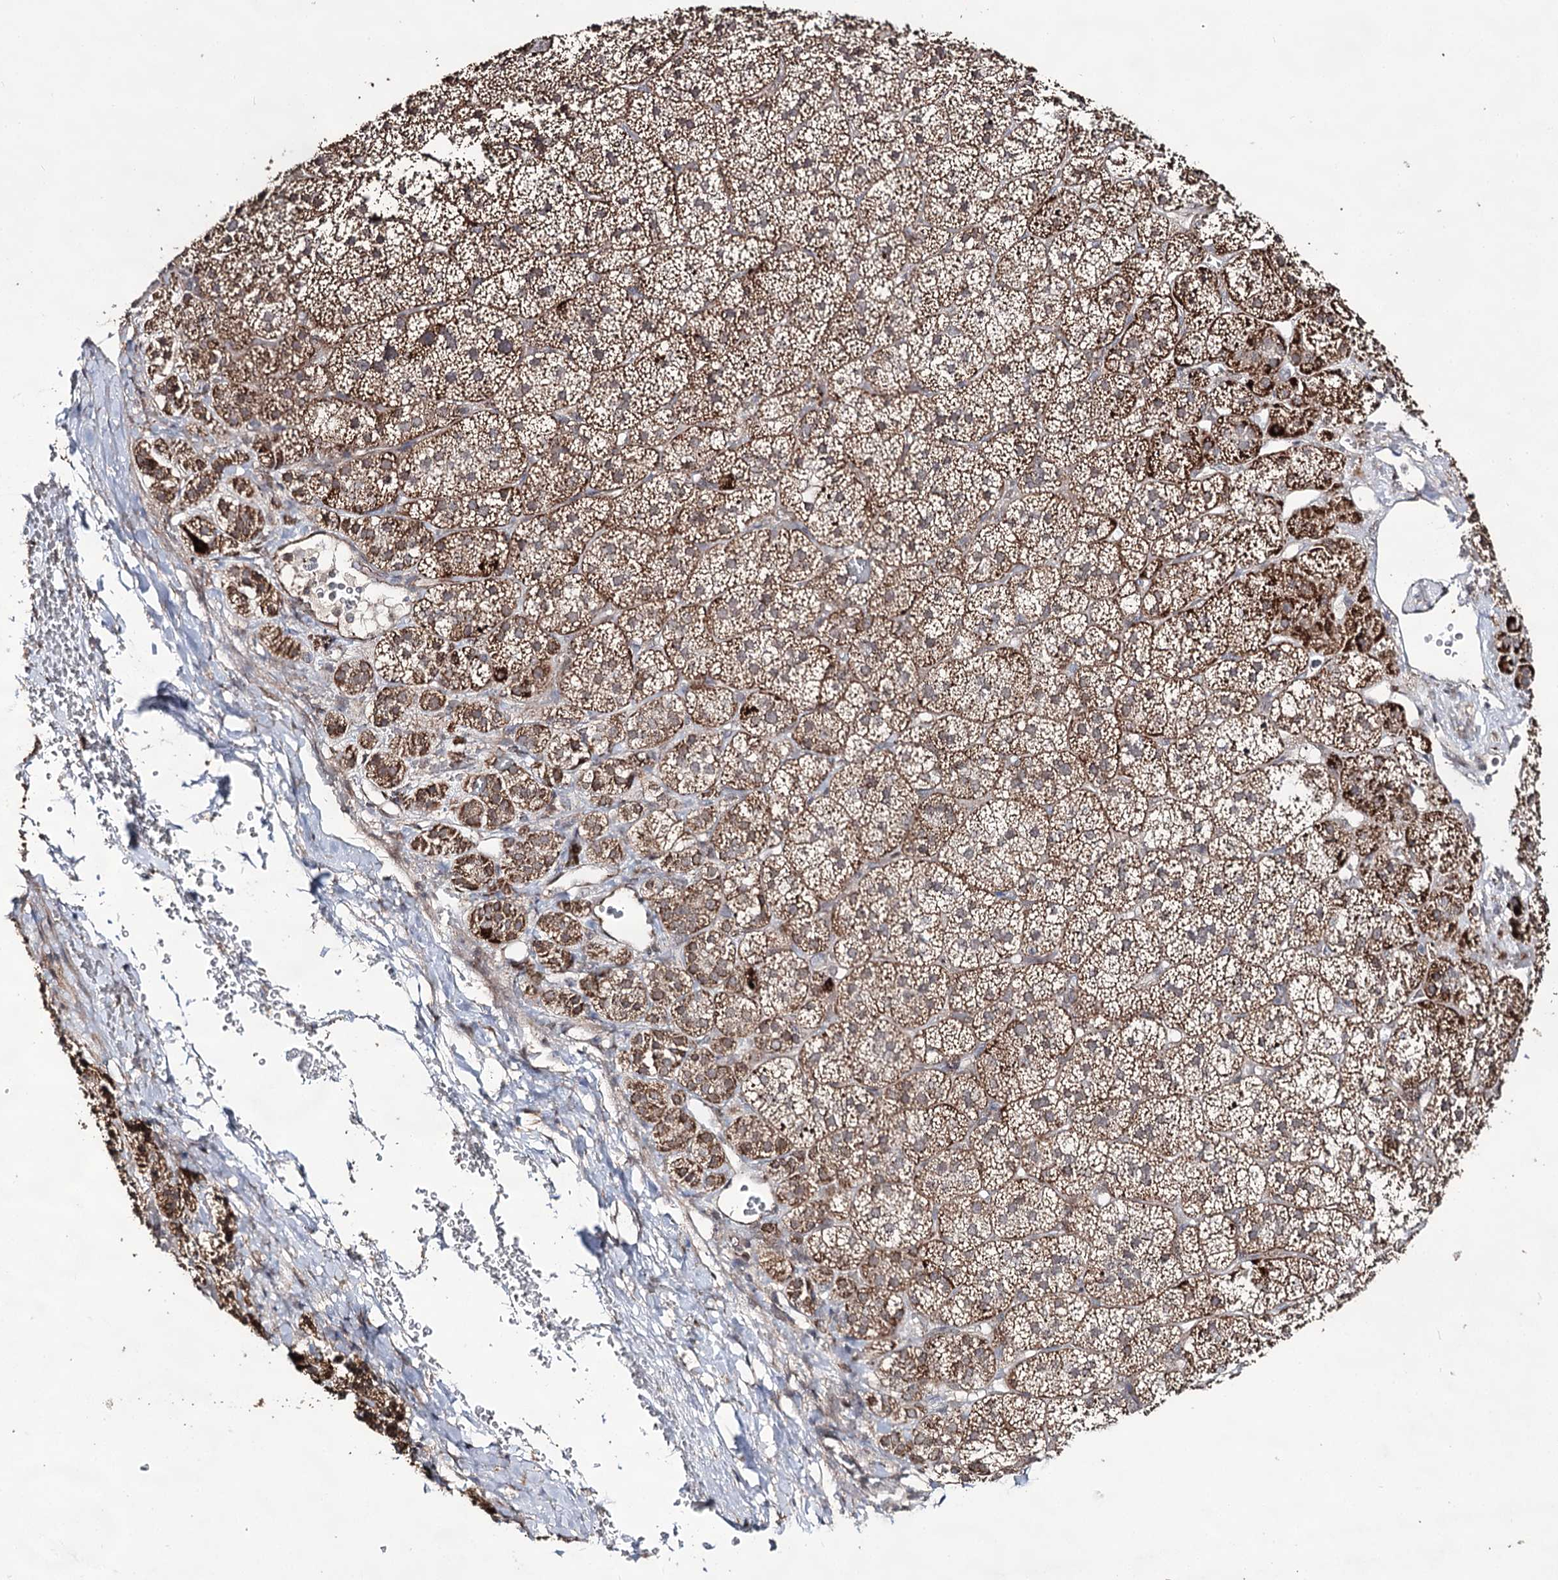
{"staining": {"intensity": "moderate", "quantity": "25%-75%", "location": "cytoplasmic/membranous"}, "tissue": "adrenal gland", "cell_type": "Glandular cells", "image_type": "normal", "snomed": [{"axis": "morphology", "description": "Normal tissue, NOS"}, {"axis": "topography", "description": "Adrenal gland"}], "caption": "Brown immunohistochemical staining in benign adrenal gland reveals moderate cytoplasmic/membranous staining in approximately 25%-75% of glandular cells.", "gene": "ACTR6", "patient": {"sex": "female", "age": 44}}